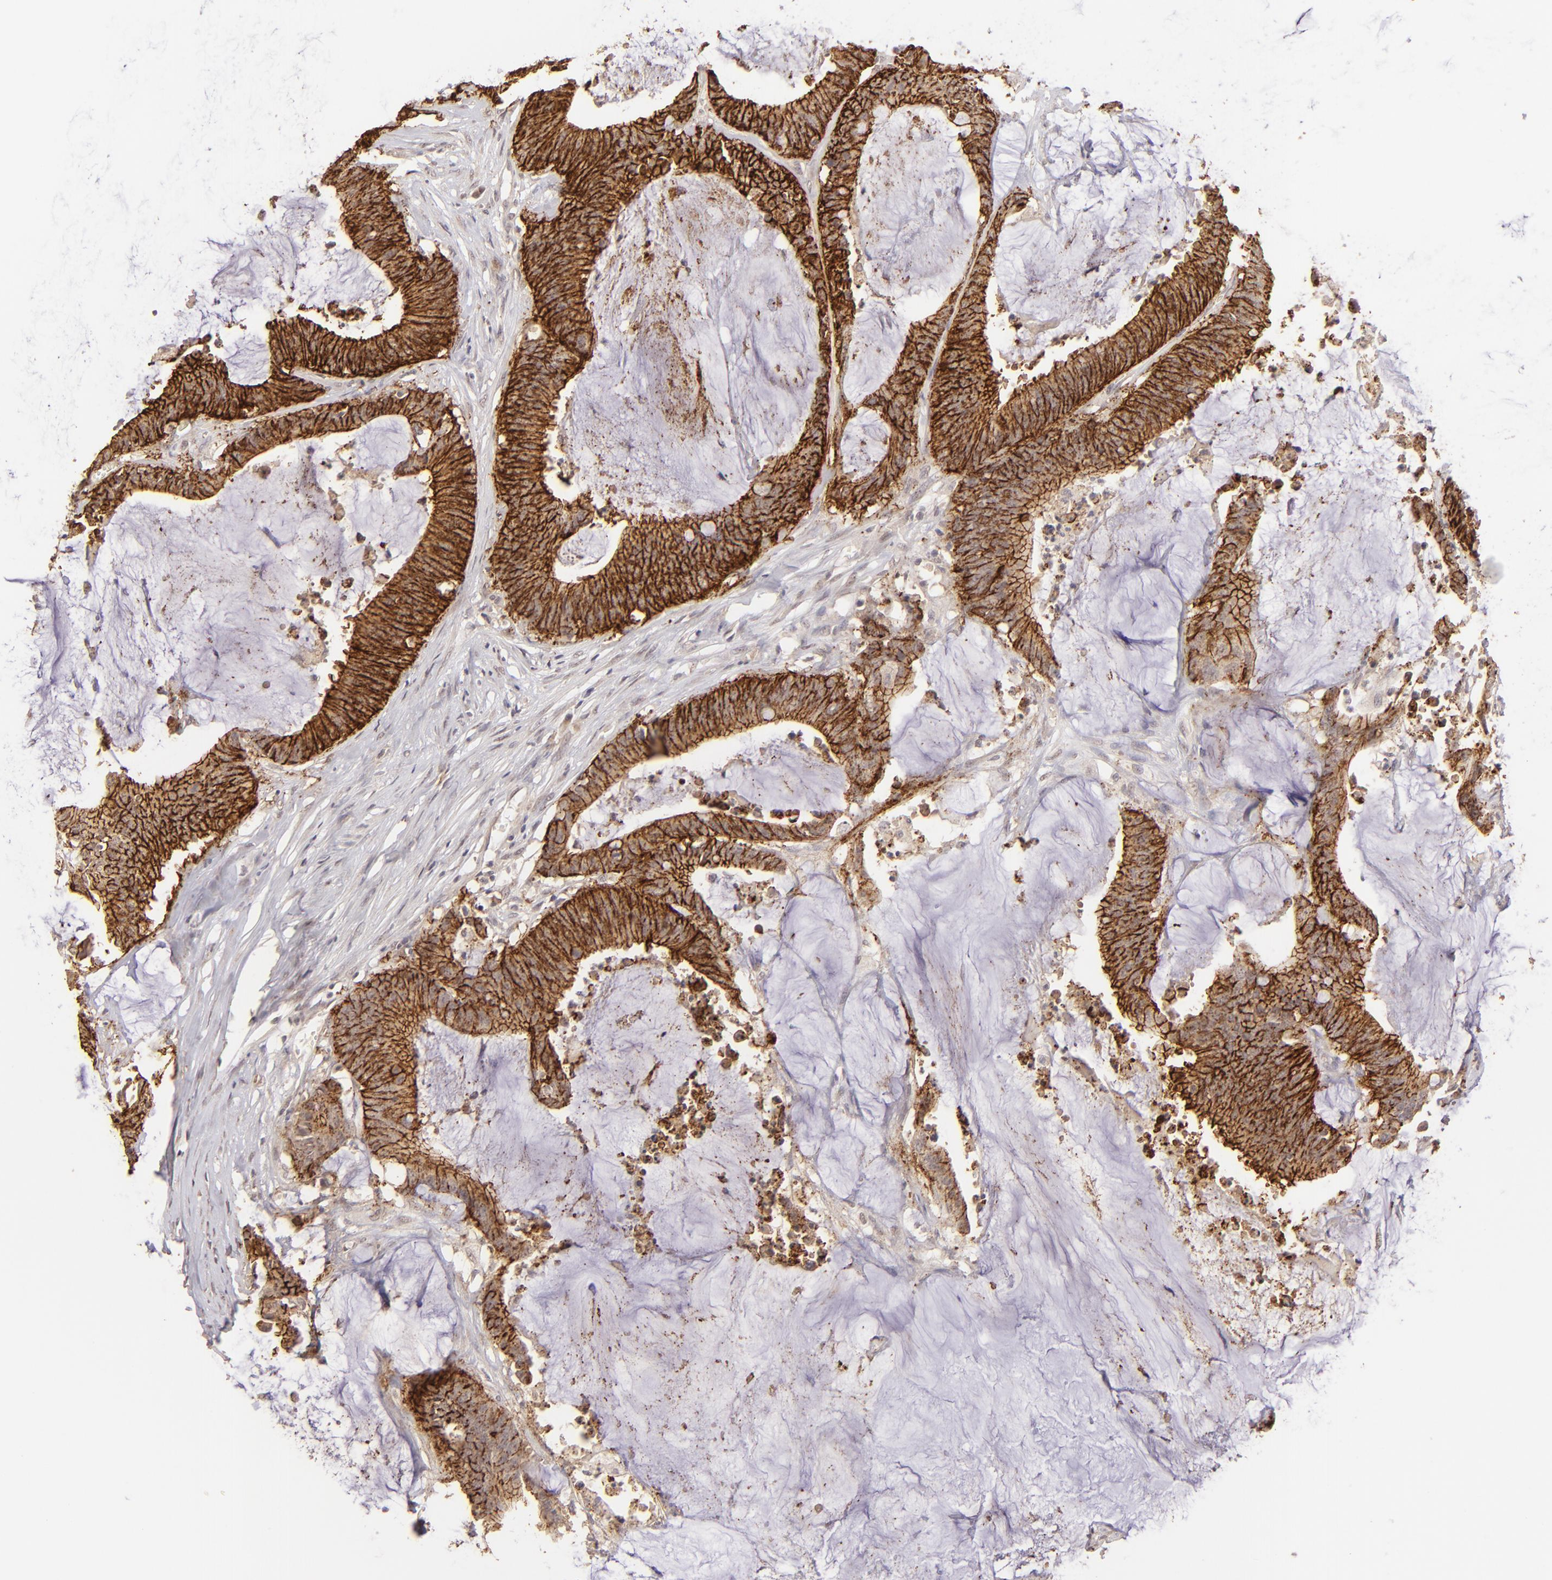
{"staining": {"intensity": "moderate", "quantity": ">75%", "location": "cytoplasmic/membranous"}, "tissue": "colorectal cancer", "cell_type": "Tumor cells", "image_type": "cancer", "snomed": [{"axis": "morphology", "description": "Adenocarcinoma, NOS"}, {"axis": "topography", "description": "Rectum"}], "caption": "Protein expression analysis of colorectal cancer (adenocarcinoma) displays moderate cytoplasmic/membranous positivity in approximately >75% of tumor cells.", "gene": "CLDN1", "patient": {"sex": "female", "age": 66}}